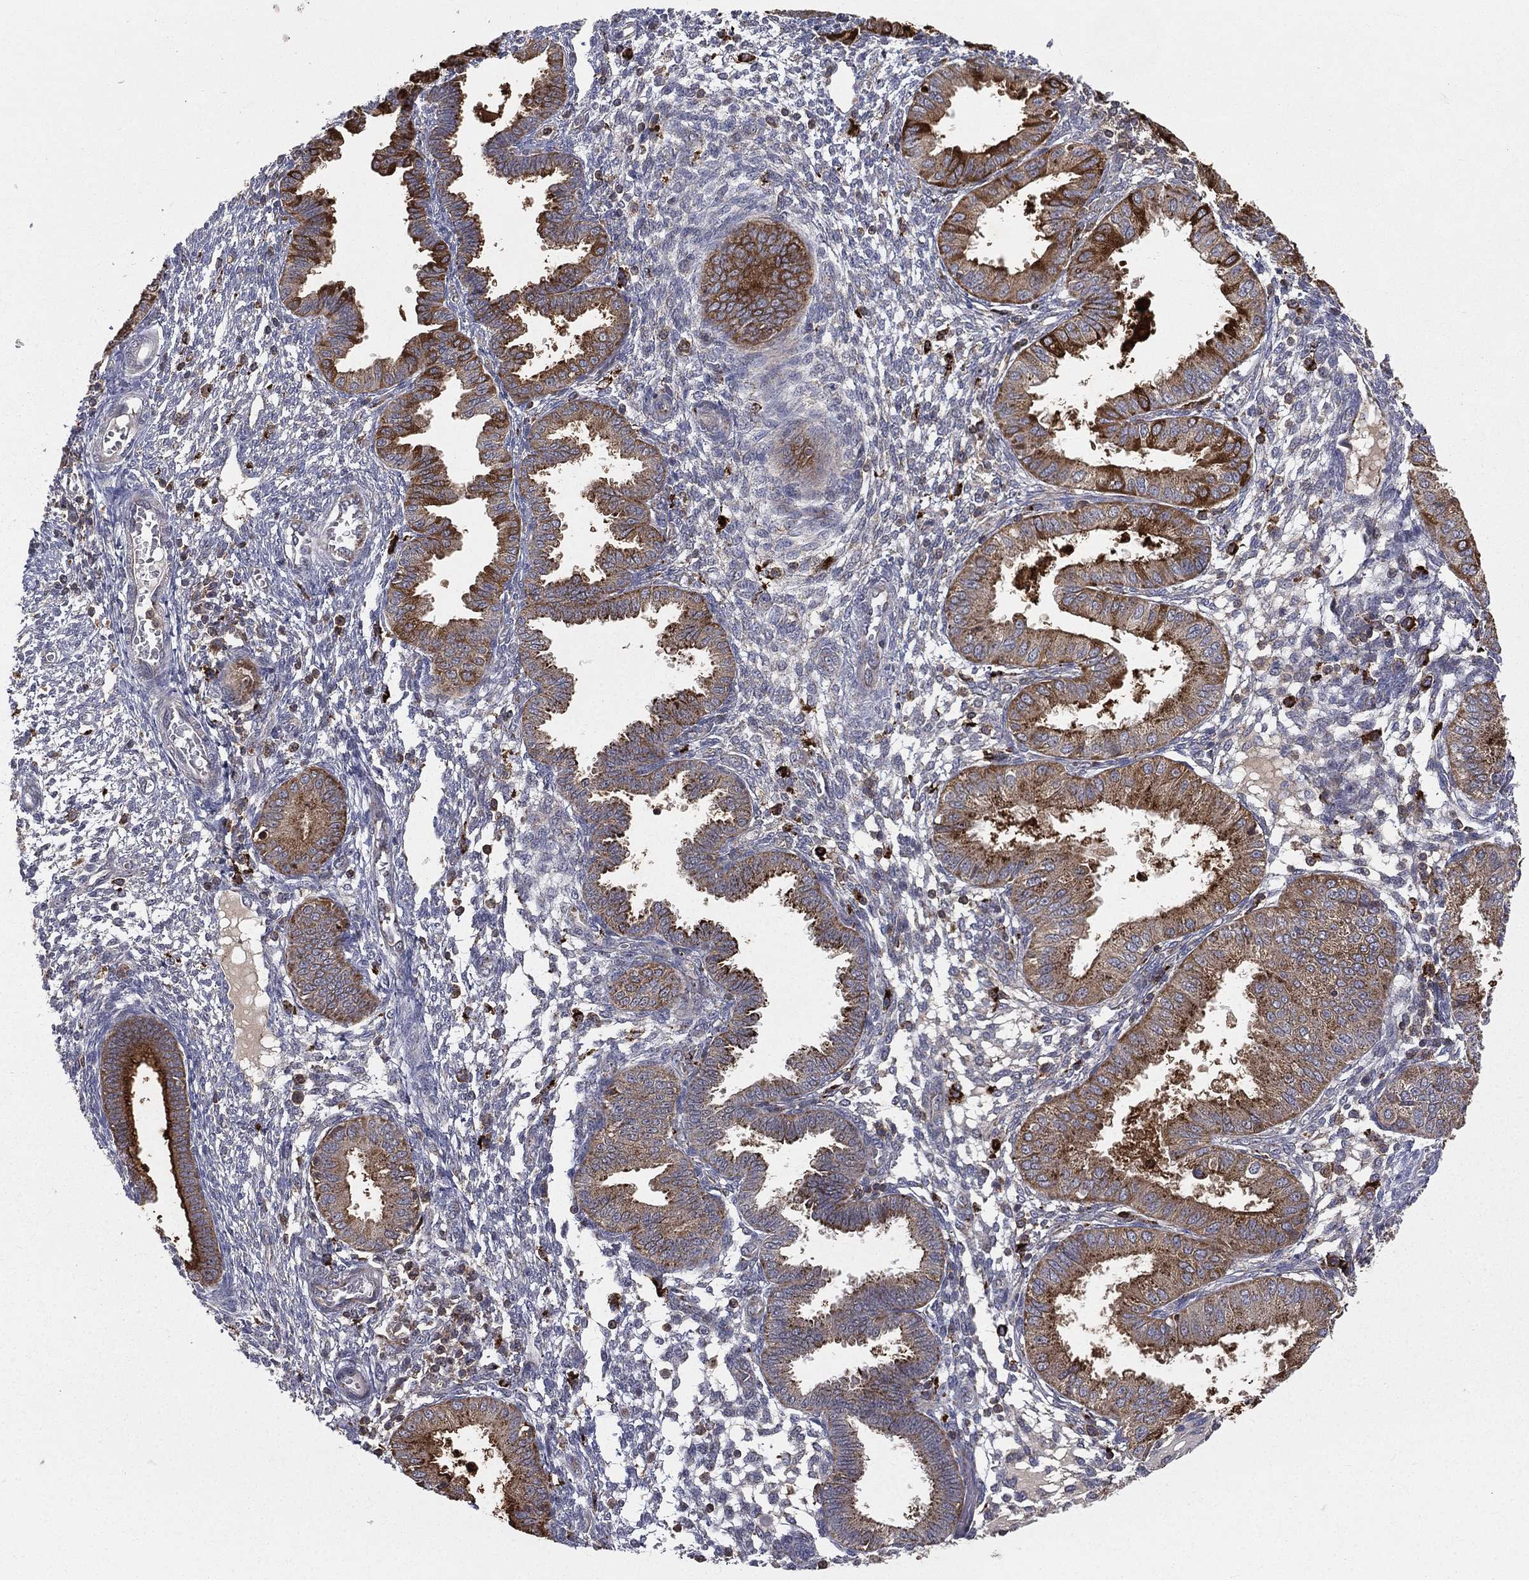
{"staining": {"intensity": "negative", "quantity": "none", "location": "none"}, "tissue": "endometrium", "cell_type": "Cells in endometrial stroma", "image_type": "normal", "snomed": [{"axis": "morphology", "description": "Normal tissue, NOS"}, {"axis": "topography", "description": "Endometrium"}], "caption": "The histopathology image exhibits no staining of cells in endometrial stroma in normal endometrium. (Stains: DAB (3,3'-diaminobenzidine) immunohistochemistry (IHC) with hematoxylin counter stain, Microscopy: brightfield microscopy at high magnification).", "gene": "RIN3", "patient": {"sex": "female", "age": 43}}